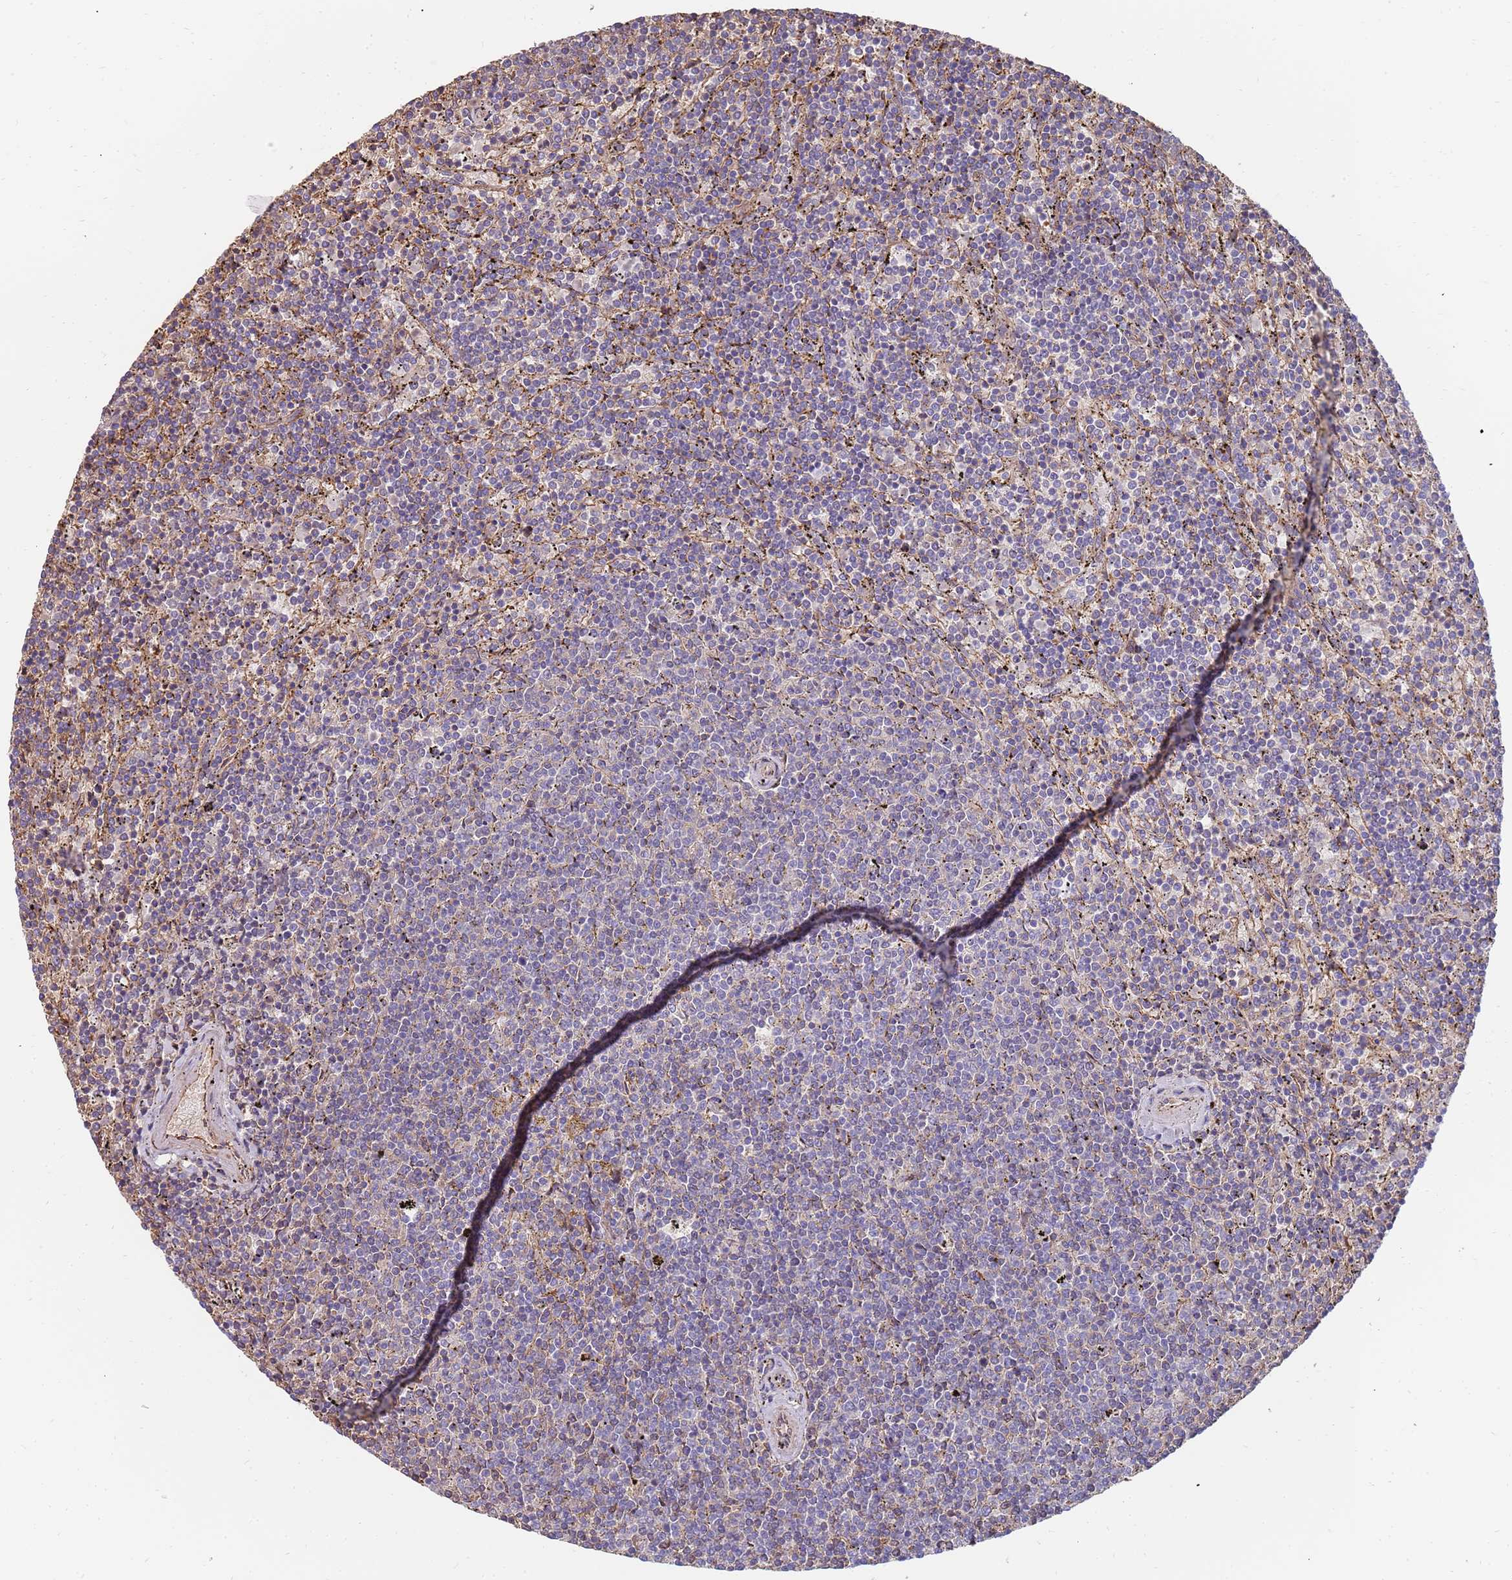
{"staining": {"intensity": "negative", "quantity": "none", "location": "none"}, "tissue": "lymphoma", "cell_type": "Tumor cells", "image_type": "cancer", "snomed": [{"axis": "morphology", "description": "Malignant lymphoma, non-Hodgkin's type, Low grade"}, {"axis": "topography", "description": "Spleen"}], "caption": "Immunohistochemical staining of human lymphoma reveals no significant positivity in tumor cells.", "gene": "GFRAL", "patient": {"sex": "female", "age": 50}}